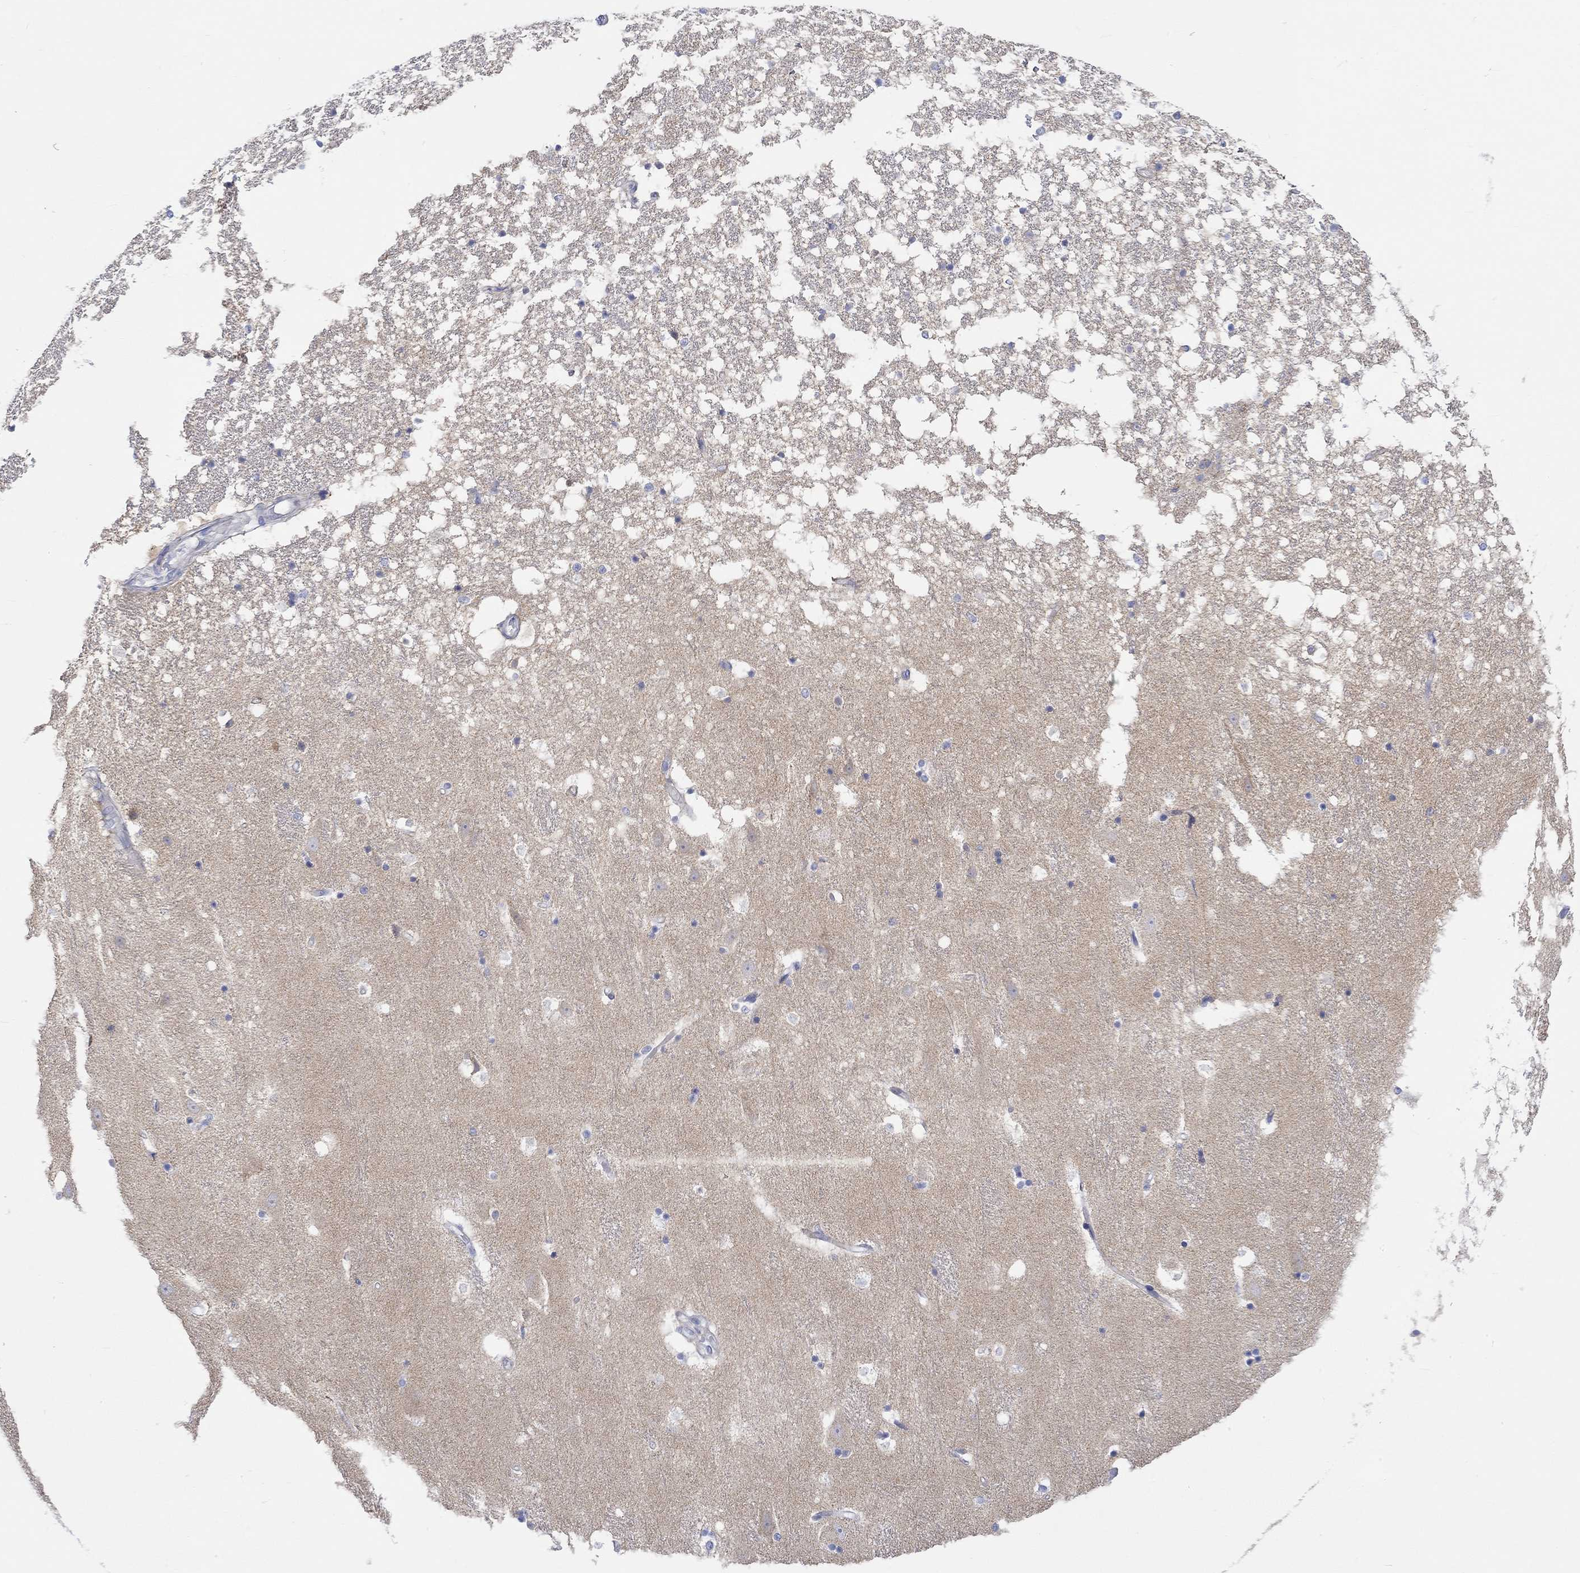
{"staining": {"intensity": "negative", "quantity": "none", "location": "none"}, "tissue": "hippocampus", "cell_type": "Glial cells", "image_type": "normal", "snomed": [{"axis": "morphology", "description": "Normal tissue, NOS"}, {"axis": "topography", "description": "Hippocampus"}], "caption": "The micrograph demonstrates no staining of glial cells in benign hippocampus.", "gene": "REEP6", "patient": {"sex": "male", "age": 49}}